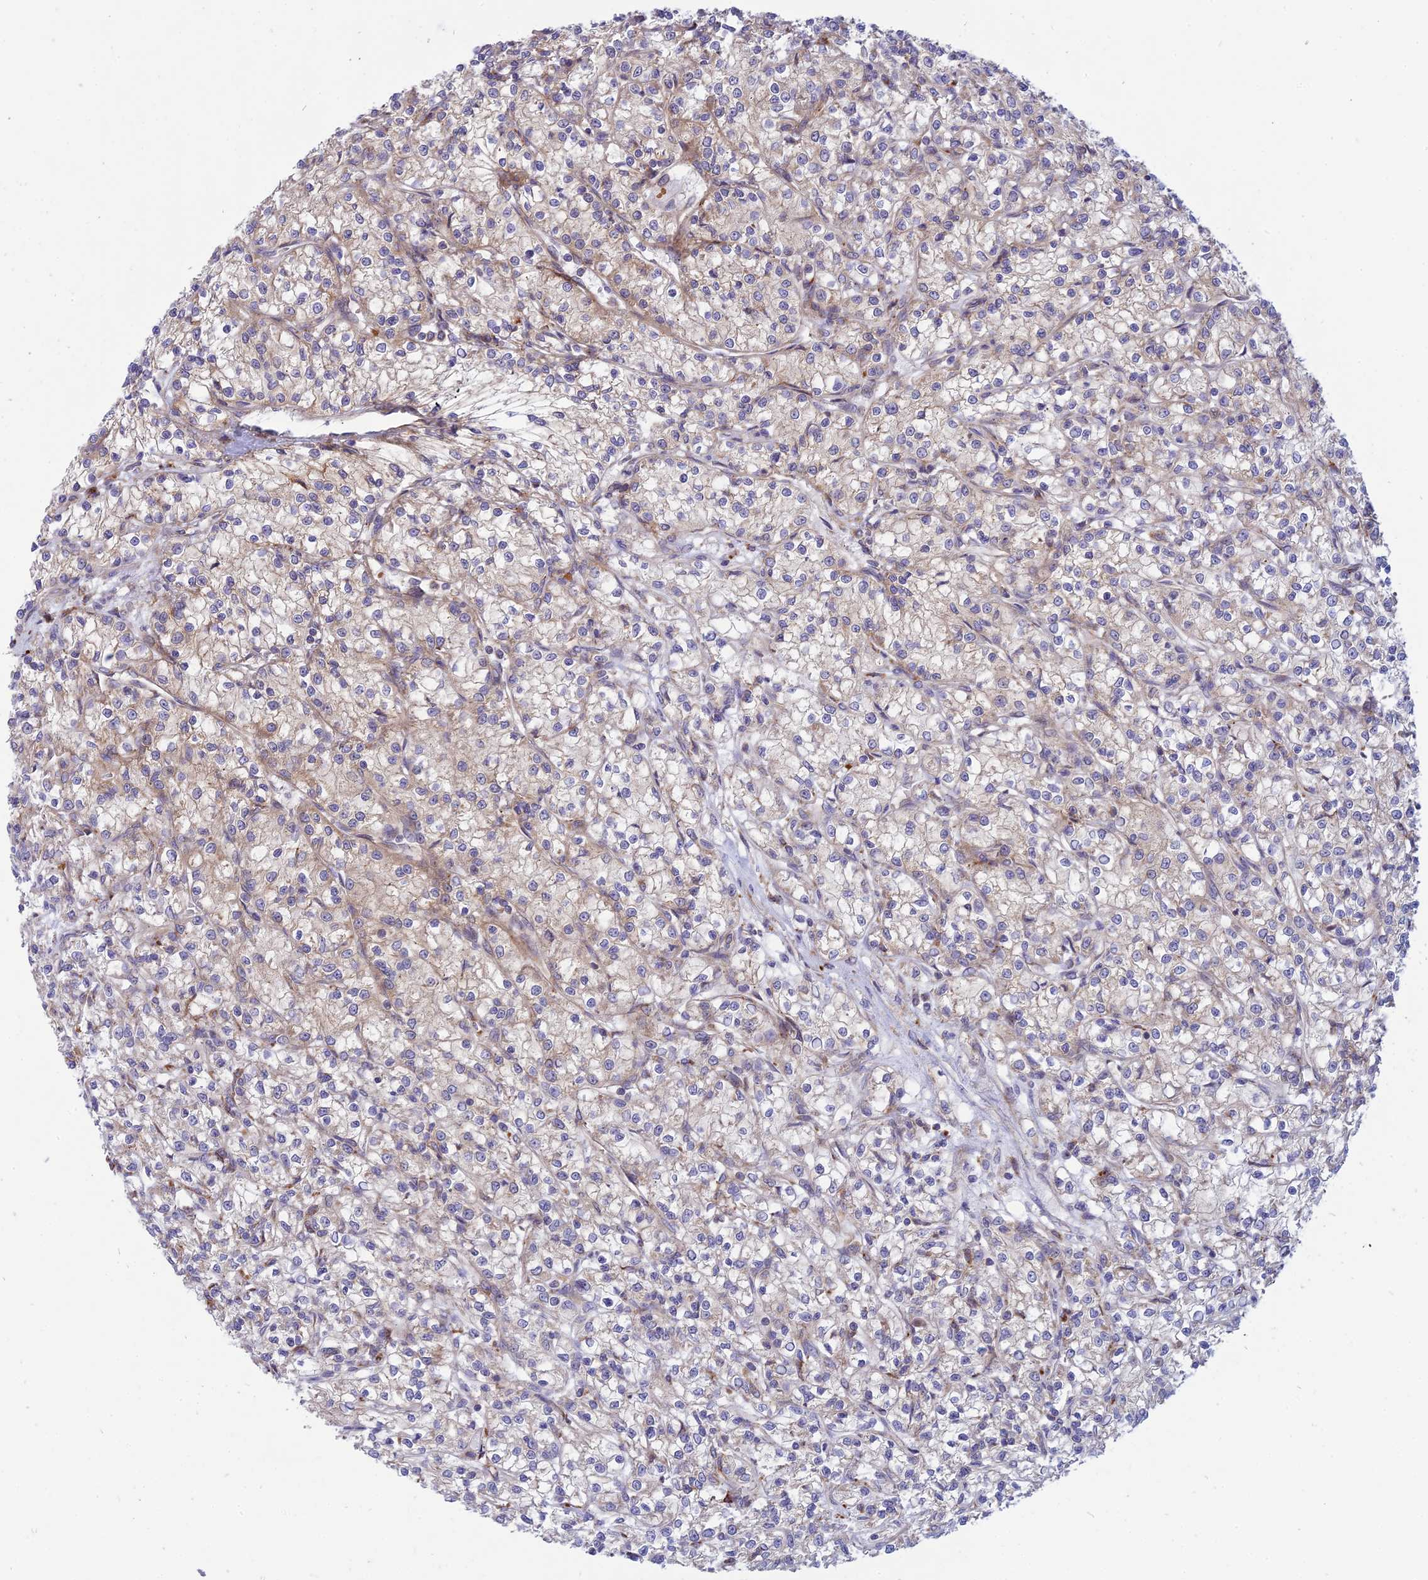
{"staining": {"intensity": "negative", "quantity": "none", "location": "none"}, "tissue": "renal cancer", "cell_type": "Tumor cells", "image_type": "cancer", "snomed": [{"axis": "morphology", "description": "Adenocarcinoma, NOS"}, {"axis": "topography", "description": "Kidney"}], "caption": "High power microscopy image of an immunohistochemistry (IHC) micrograph of renal cancer (adenocarcinoma), revealing no significant expression in tumor cells.", "gene": "PHKA2", "patient": {"sex": "female", "age": 59}}